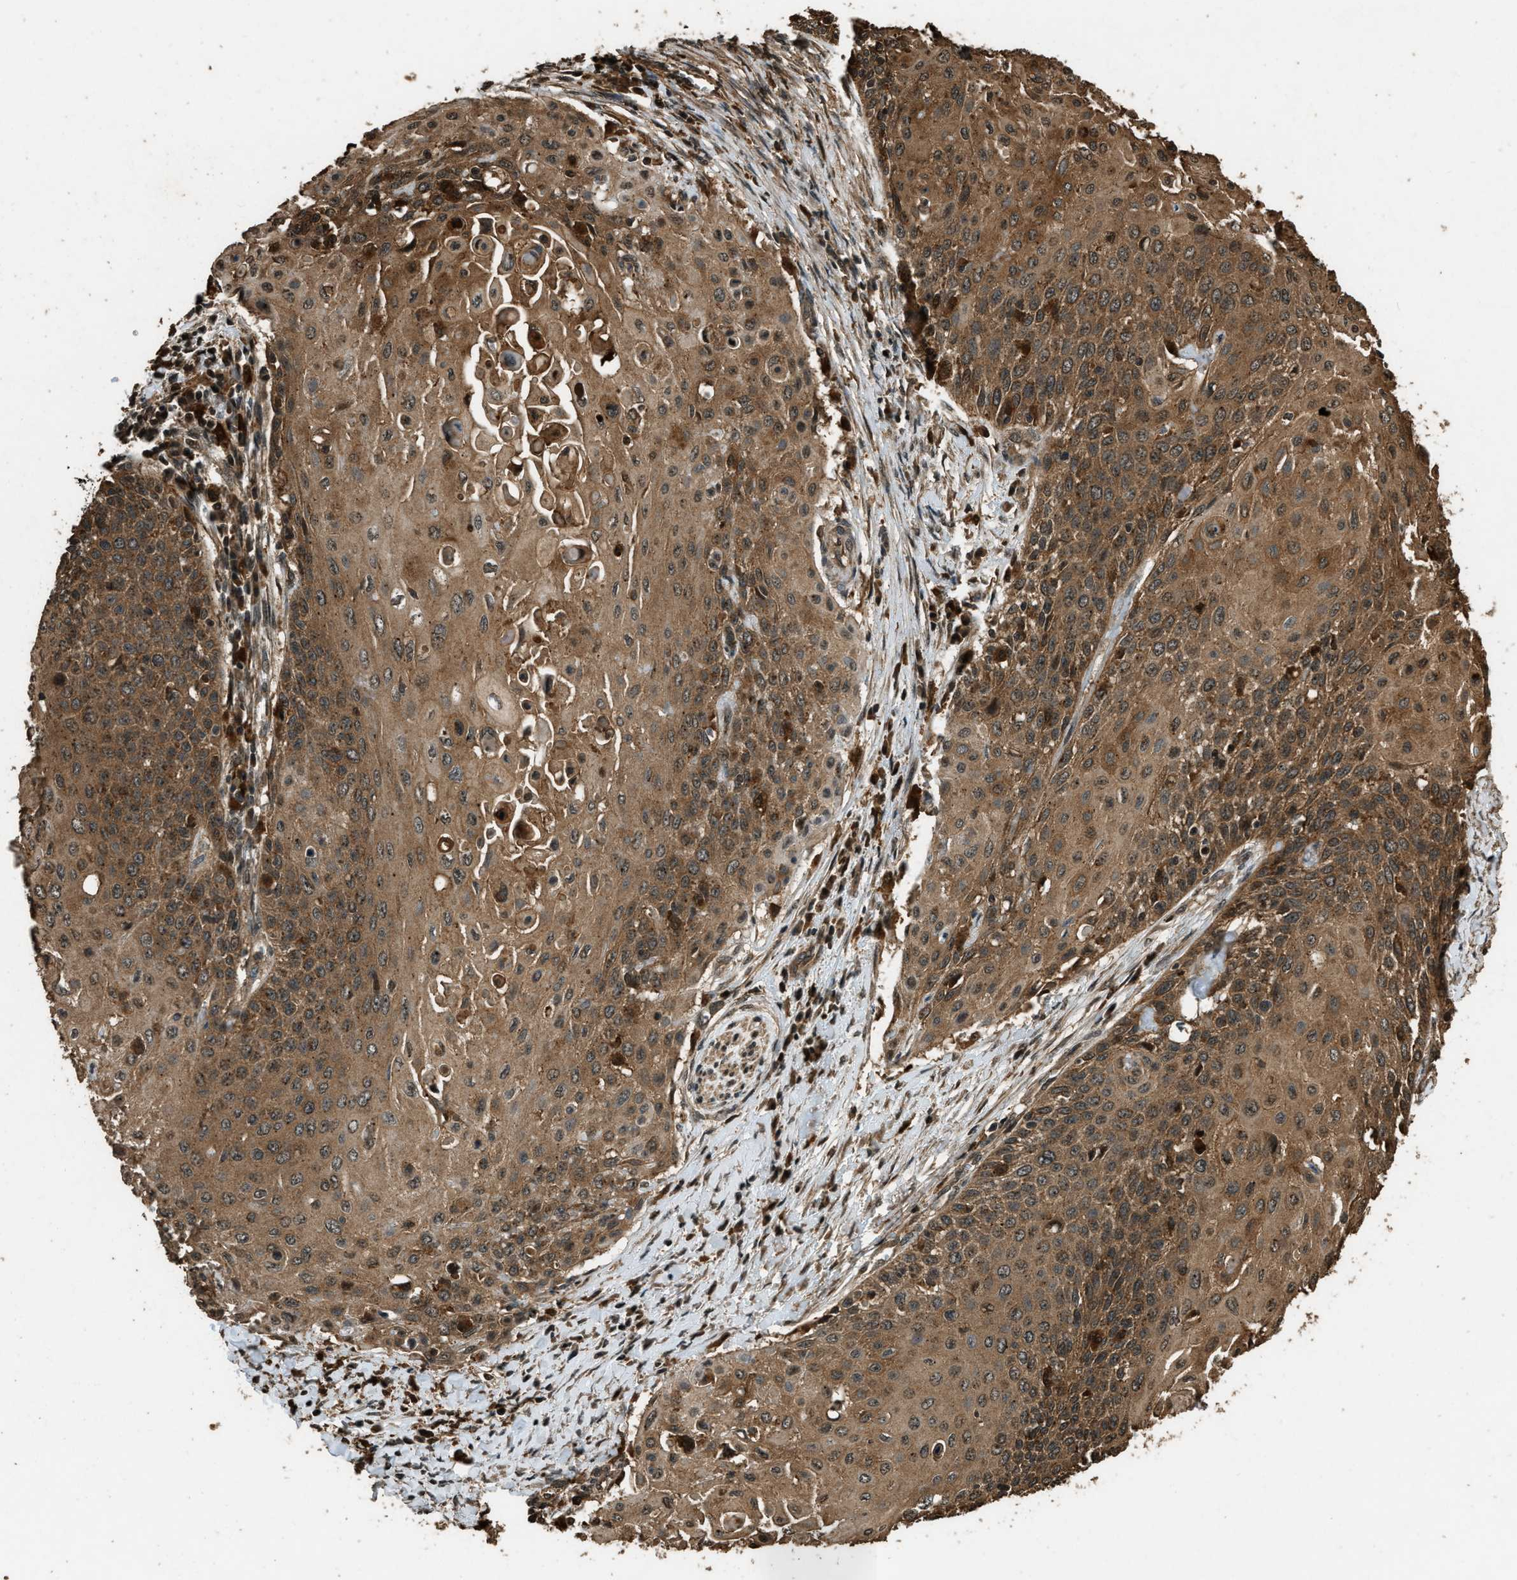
{"staining": {"intensity": "moderate", "quantity": ">75%", "location": "cytoplasmic/membranous"}, "tissue": "cervical cancer", "cell_type": "Tumor cells", "image_type": "cancer", "snomed": [{"axis": "morphology", "description": "Squamous cell carcinoma, NOS"}, {"axis": "topography", "description": "Cervix"}], "caption": "Brown immunohistochemical staining in cervical cancer displays moderate cytoplasmic/membranous expression in approximately >75% of tumor cells.", "gene": "RAP2A", "patient": {"sex": "female", "age": 39}}